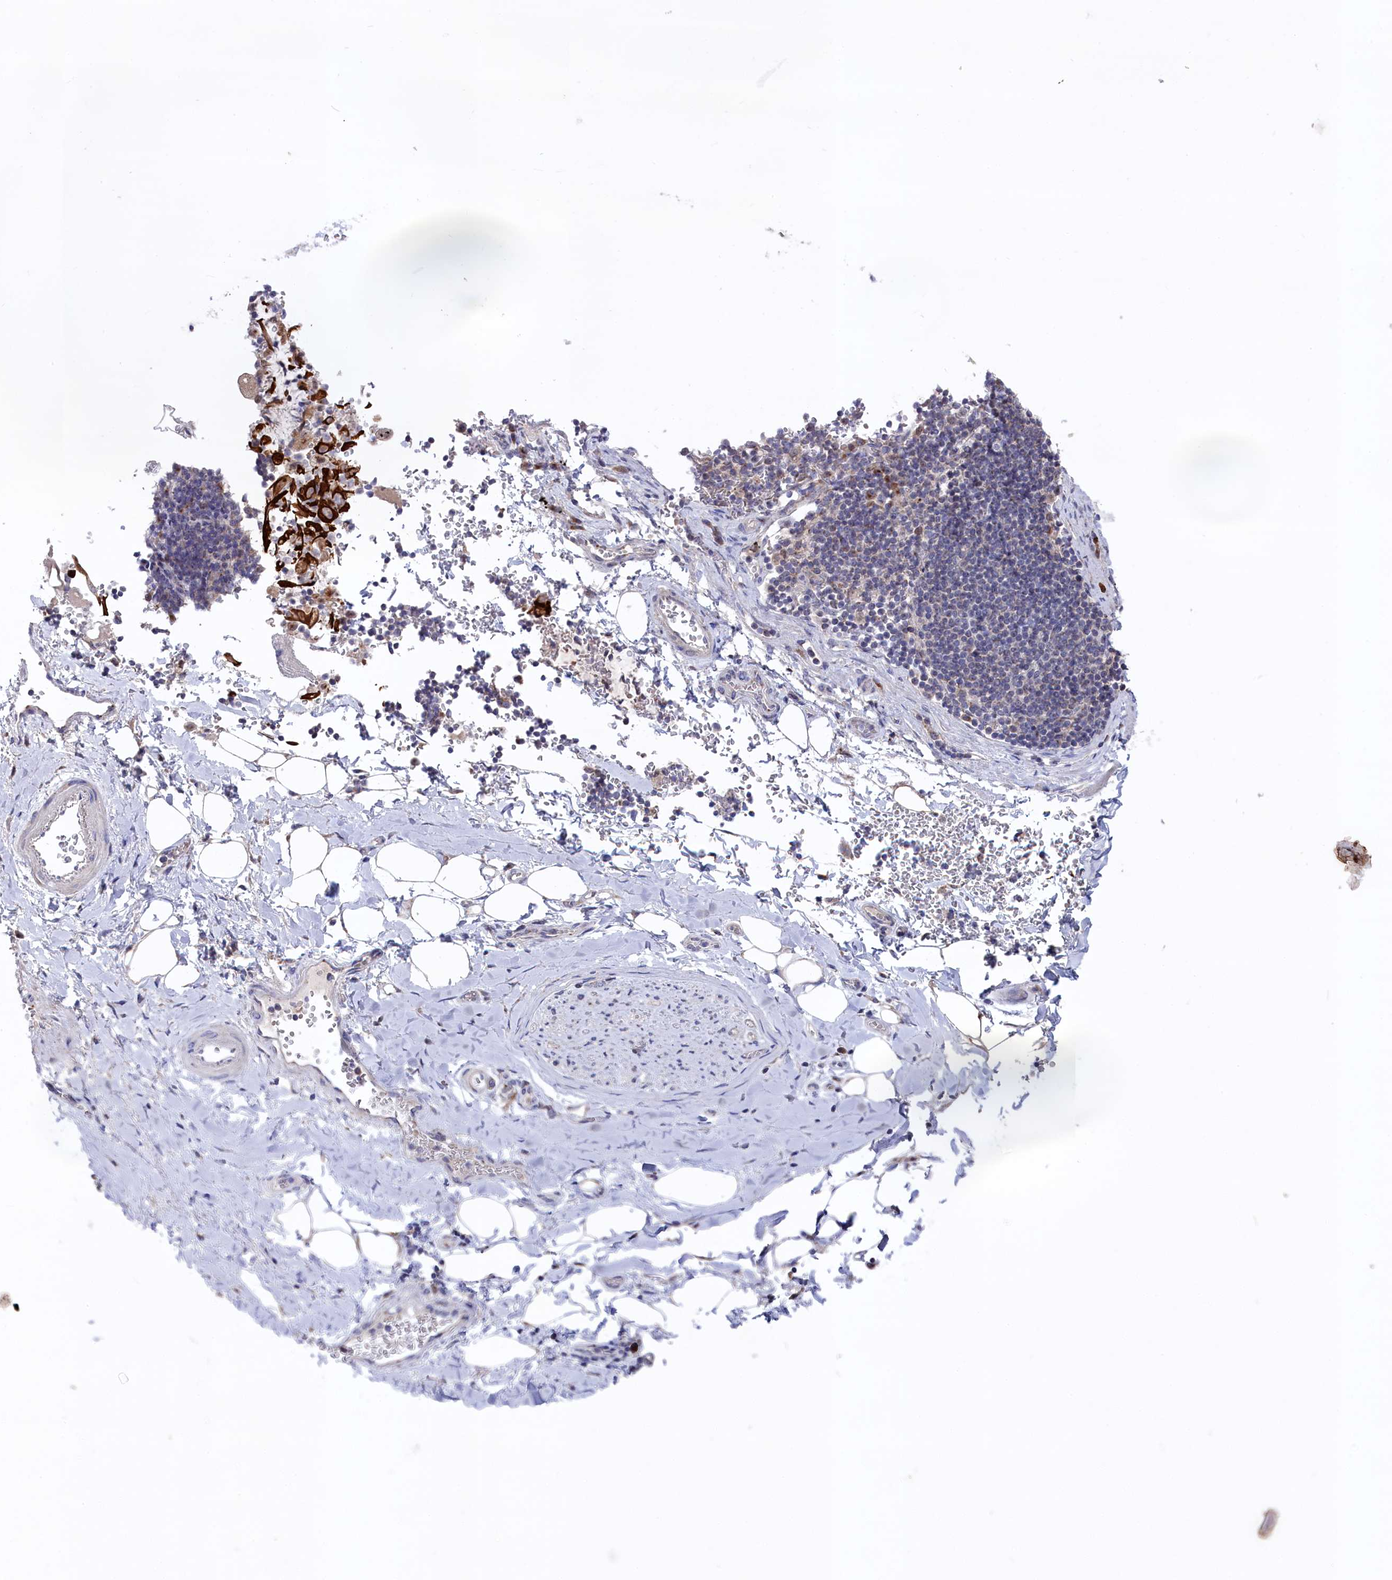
{"staining": {"intensity": "weak", "quantity": "25%-75%", "location": "cytoplasmic/membranous"}, "tissue": "adipose tissue", "cell_type": "Adipocytes", "image_type": "normal", "snomed": [{"axis": "morphology", "description": "Normal tissue, NOS"}, {"axis": "topography", "description": "Lymph node"}, {"axis": "topography", "description": "Cartilage tissue"}, {"axis": "topography", "description": "Bronchus"}], "caption": "Adipocytes exhibit weak cytoplasmic/membranous positivity in about 25%-75% of cells in normal adipose tissue. The staining is performed using DAB brown chromogen to label protein expression. The nuclei are counter-stained blue using hematoxylin.", "gene": "GPR108", "patient": {"sex": "male", "age": 63}}